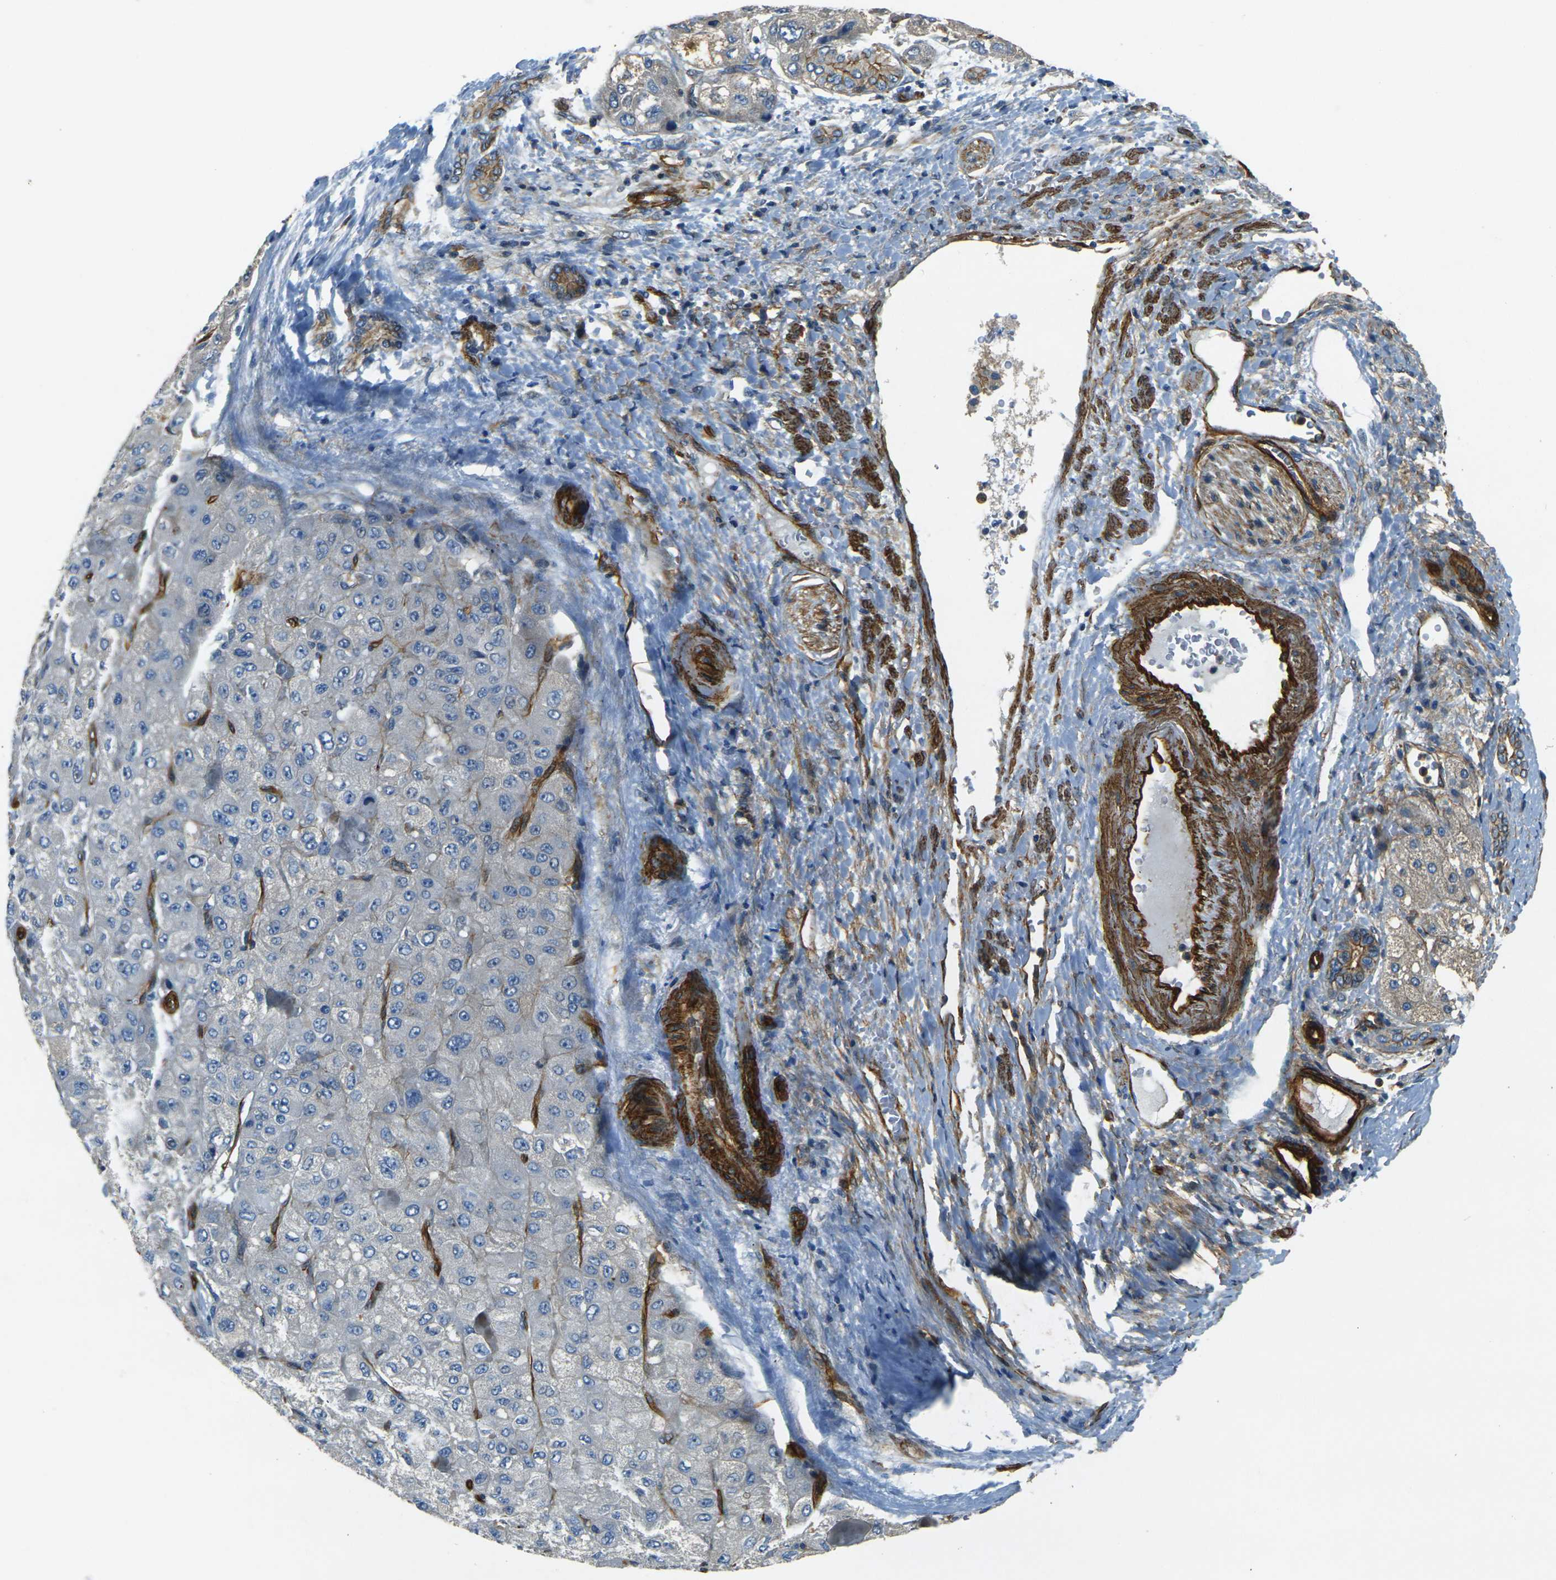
{"staining": {"intensity": "moderate", "quantity": "<25%", "location": "cytoplasmic/membranous"}, "tissue": "liver cancer", "cell_type": "Tumor cells", "image_type": "cancer", "snomed": [{"axis": "morphology", "description": "Carcinoma, Hepatocellular, NOS"}, {"axis": "topography", "description": "Liver"}], "caption": "Brown immunohistochemical staining in human liver cancer reveals moderate cytoplasmic/membranous positivity in approximately <25% of tumor cells. The protein of interest is shown in brown color, while the nuclei are stained blue.", "gene": "EPHA7", "patient": {"sex": "male", "age": 80}}